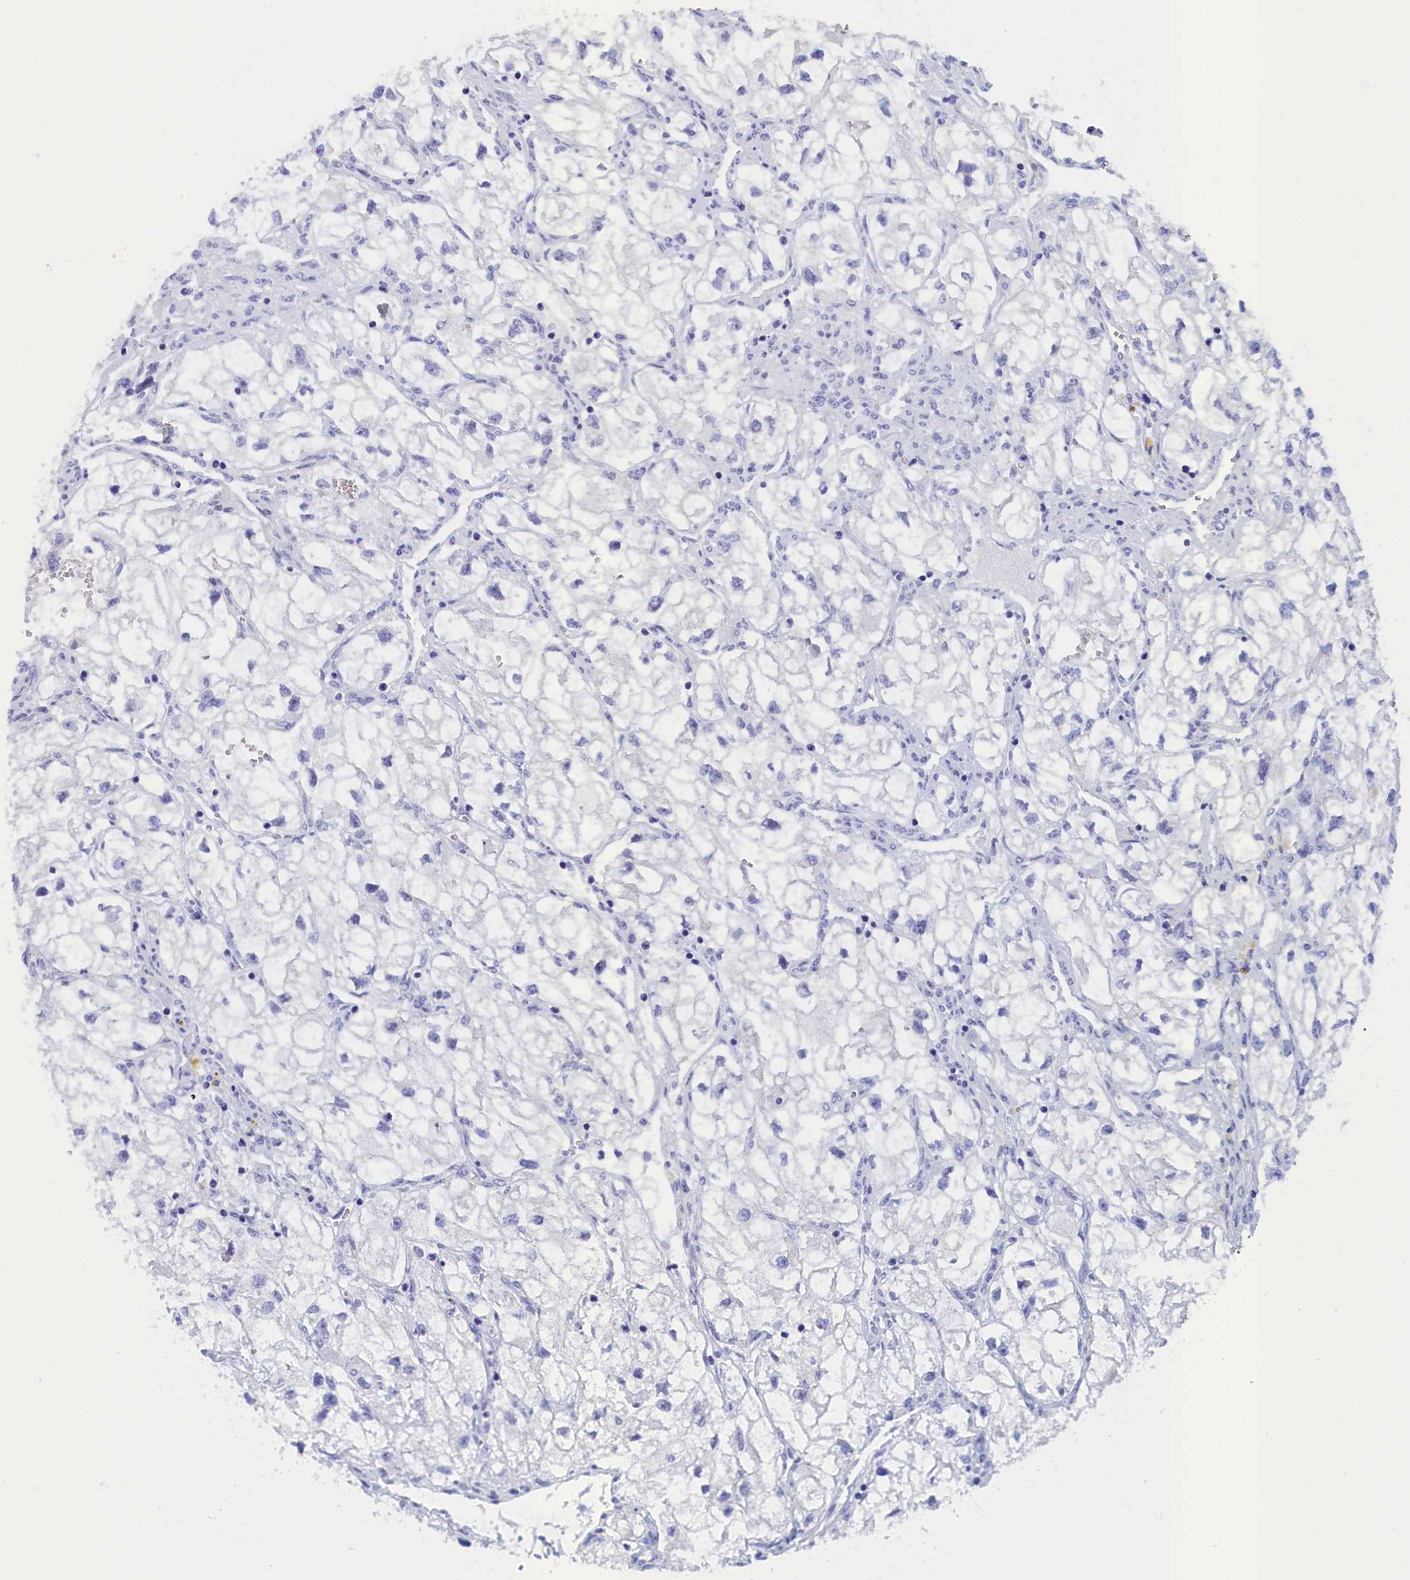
{"staining": {"intensity": "negative", "quantity": "none", "location": "none"}, "tissue": "renal cancer", "cell_type": "Tumor cells", "image_type": "cancer", "snomed": [{"axis": "morphology", "description": "Adenocarcinoma, NOS"}, {"axis": "topography", "description": "Kidney"}], "caption": "This histopathology image is of renal cancer stained with IHC to label a protein in brown with the nuclei are counter-stained blue. There is no positivity in tumor cells.", "gene": "ANKRD2", "patient": {"sex": "female", "age": 70}}